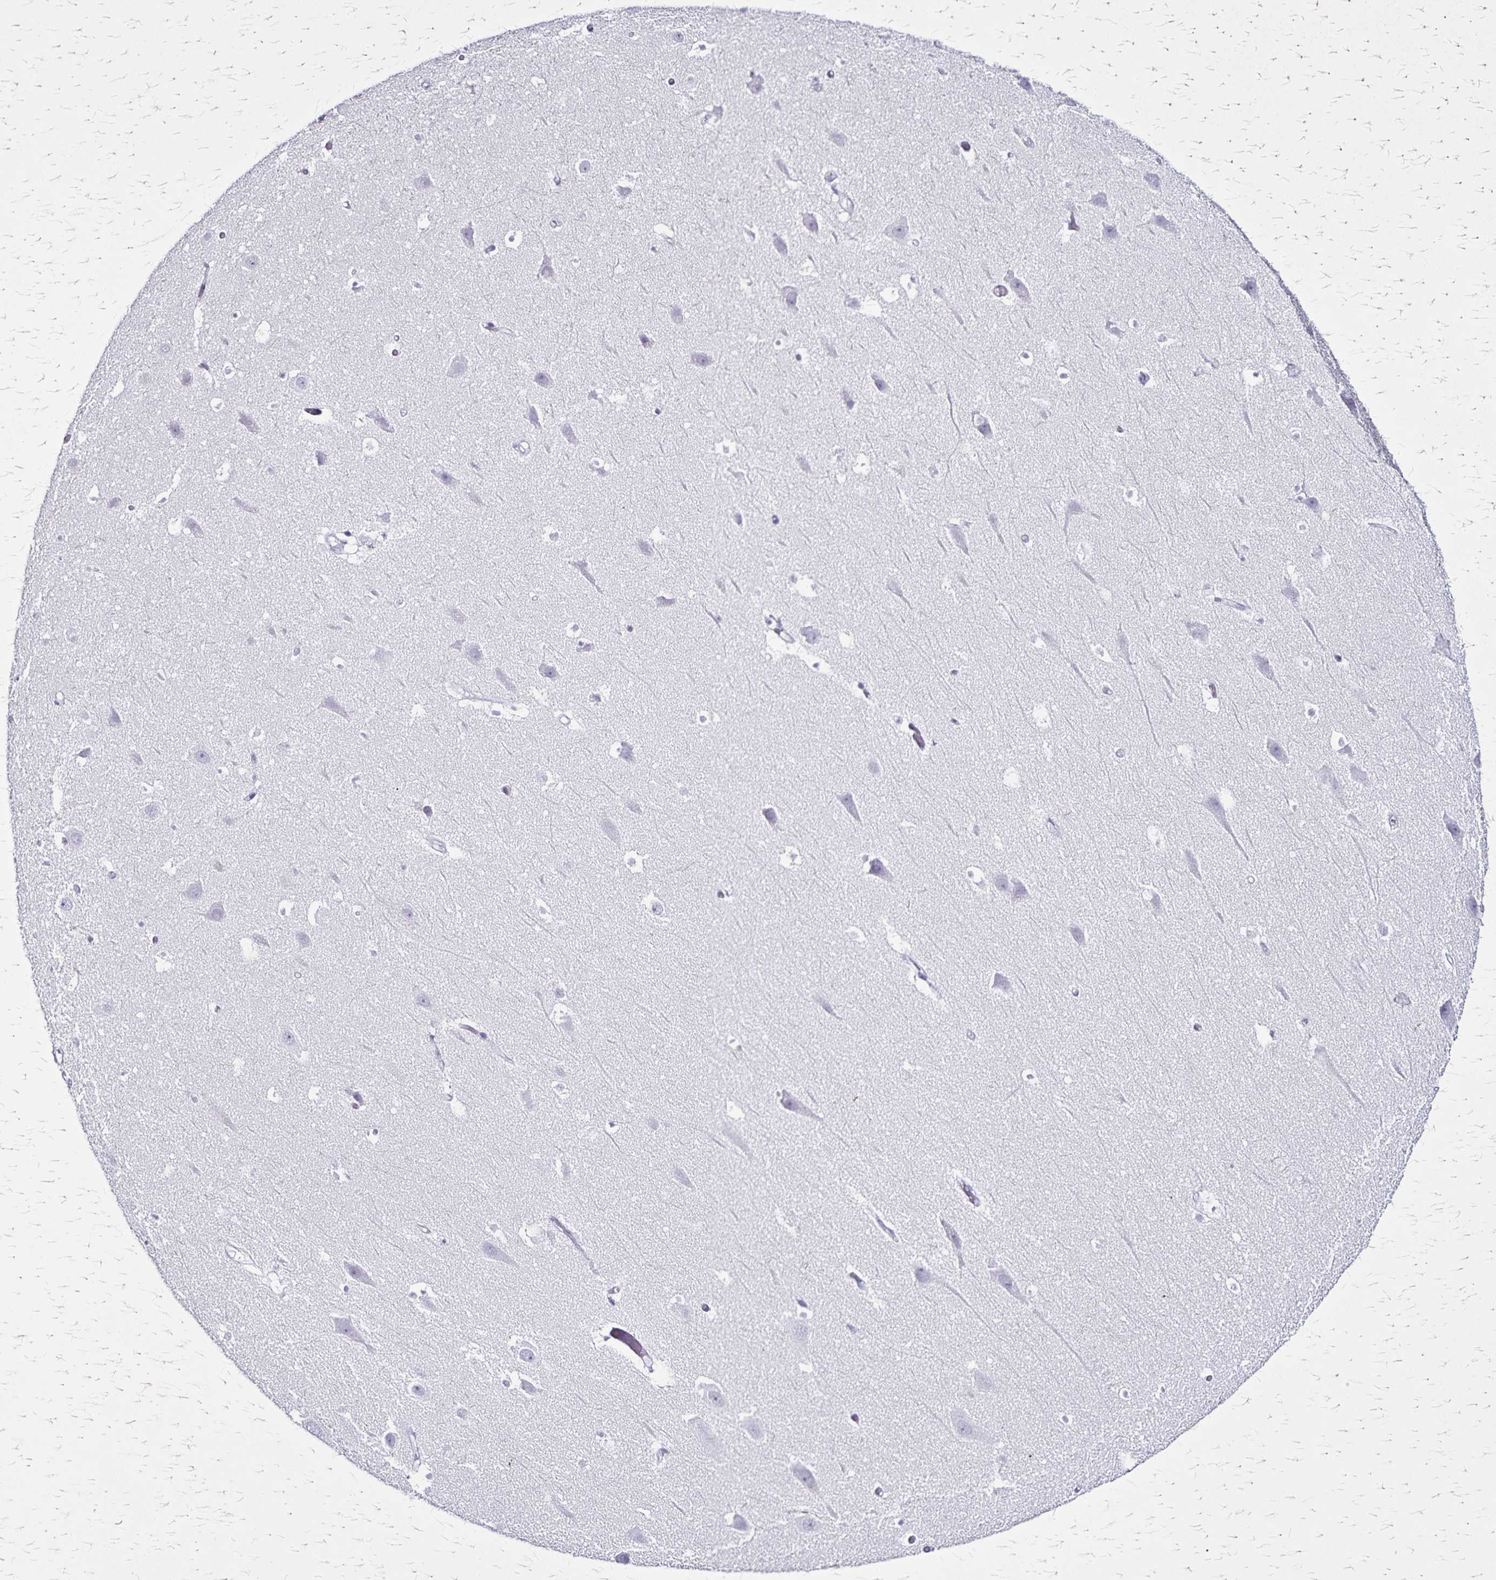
{"staining": {"intensity": "negative", "quantity": "none", "location": "none"}, "tissue": "hippocampus", "cell_type": "Glial cells", "image_type": "normal", "snomed": [{"axis": "morphology", "description": "Normal tissue, NOS"}, {"axis": "topography", "description": "Hippocampus"}], "caption": "The histopathology image shows no staining of glial cells in benign hippocampus. (Immunohistochemistry, brightfield microscopy, high magnification).", "gene": "KRT2", "patient": {"sex": "male", "age": 26}}